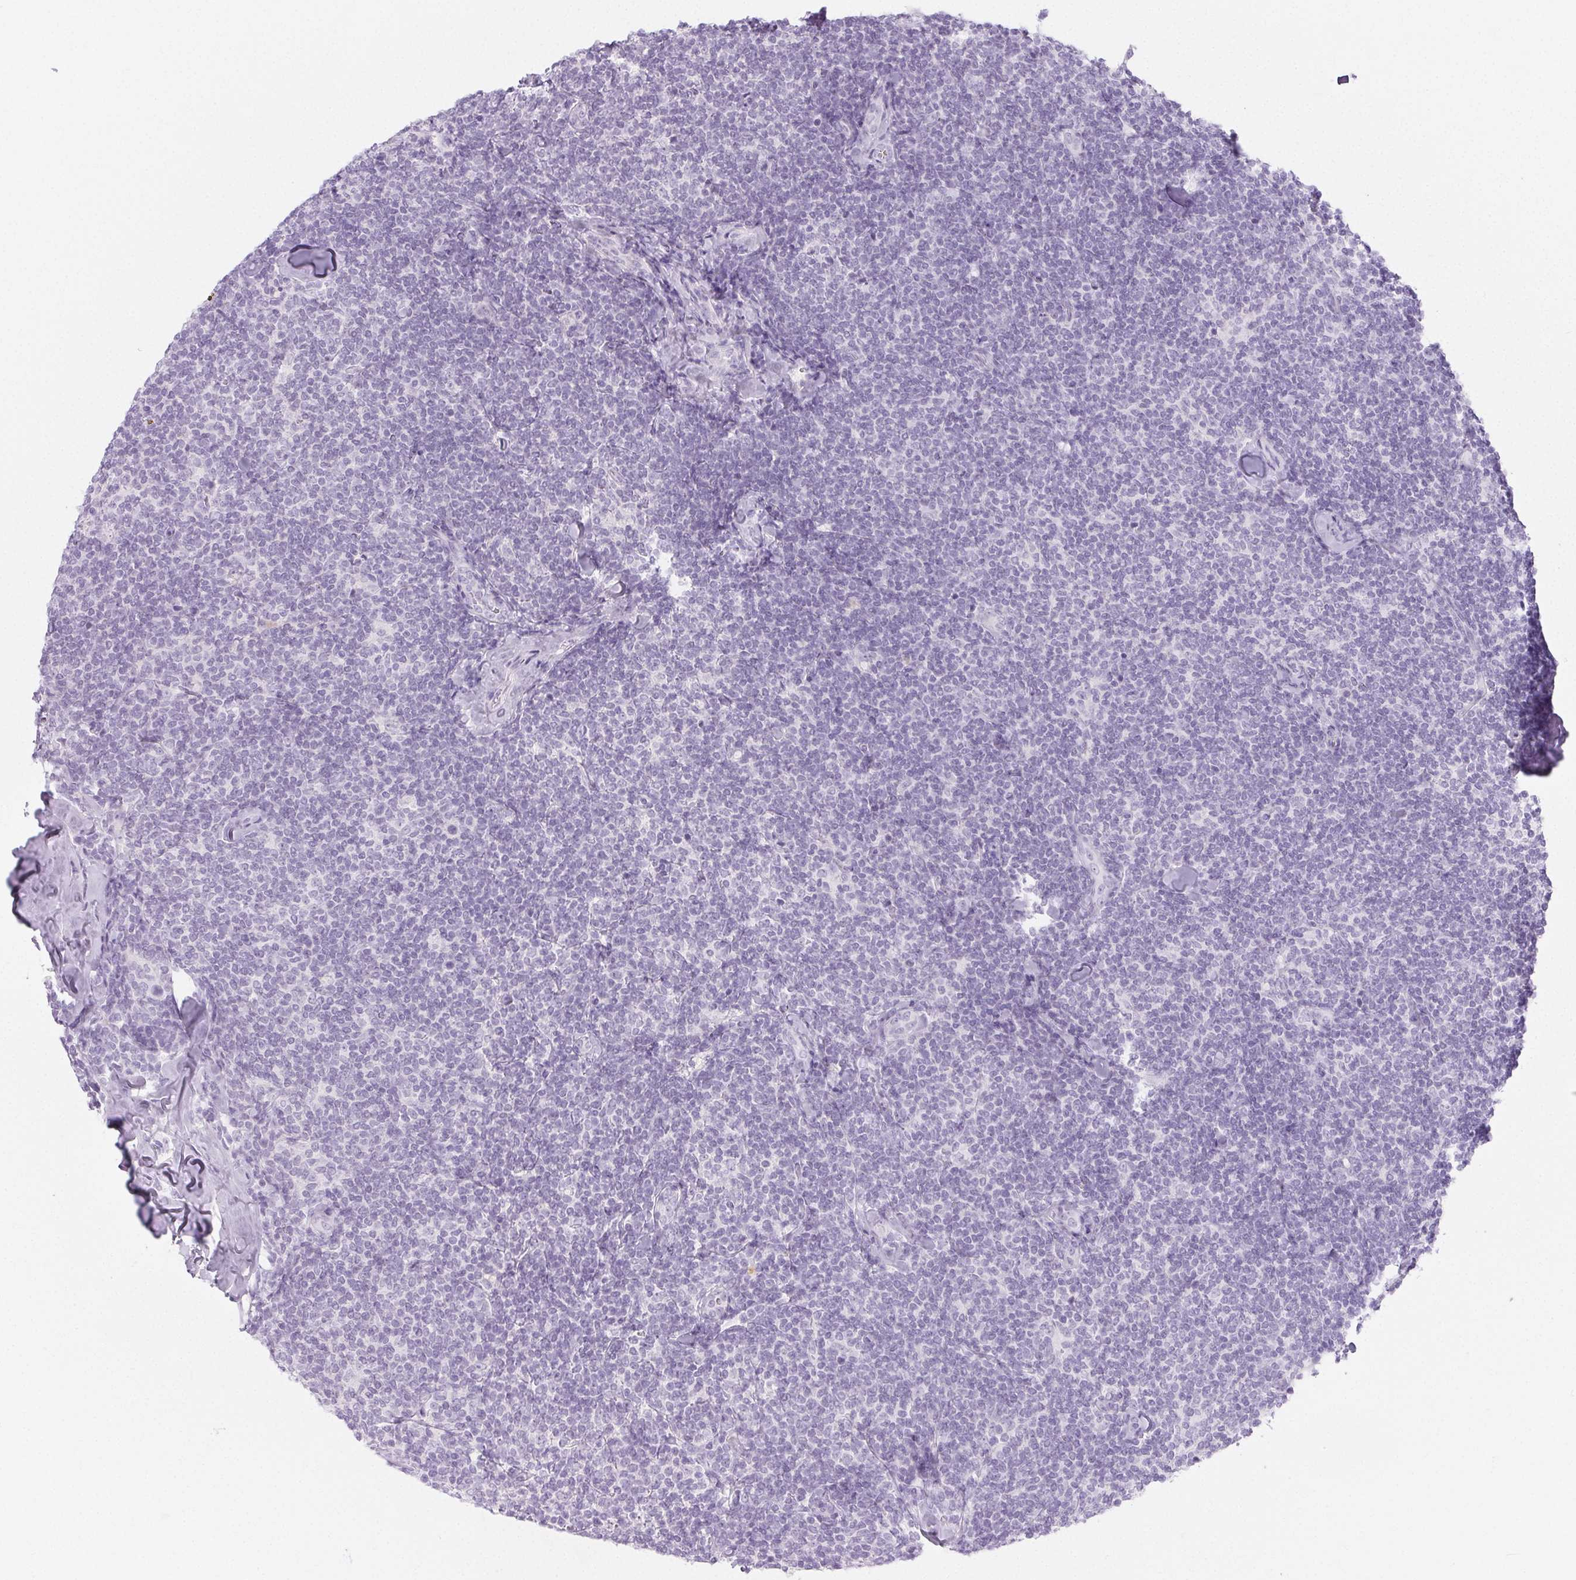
{"staining": {"intensity": "negative", "quantity": "none", "location": "none"}, "tissue": "lymphoma", "cell_type": "Tumor cells", "image_type": "cancer", "snomed": [{"axis": "morphology", "description": "Malignant lymphoma, non-Hodgkin's type, Low grade"}, {"axis": "topography", "description": "Lymph node"}], "caption": "This is an IHC photomicrograph of malignant lymphoma, non-Hodgkin's type (low-grade). There is no staining in tumor cells.", "gene": "PI3", "patient": {"sex": "female", "age": 56}}